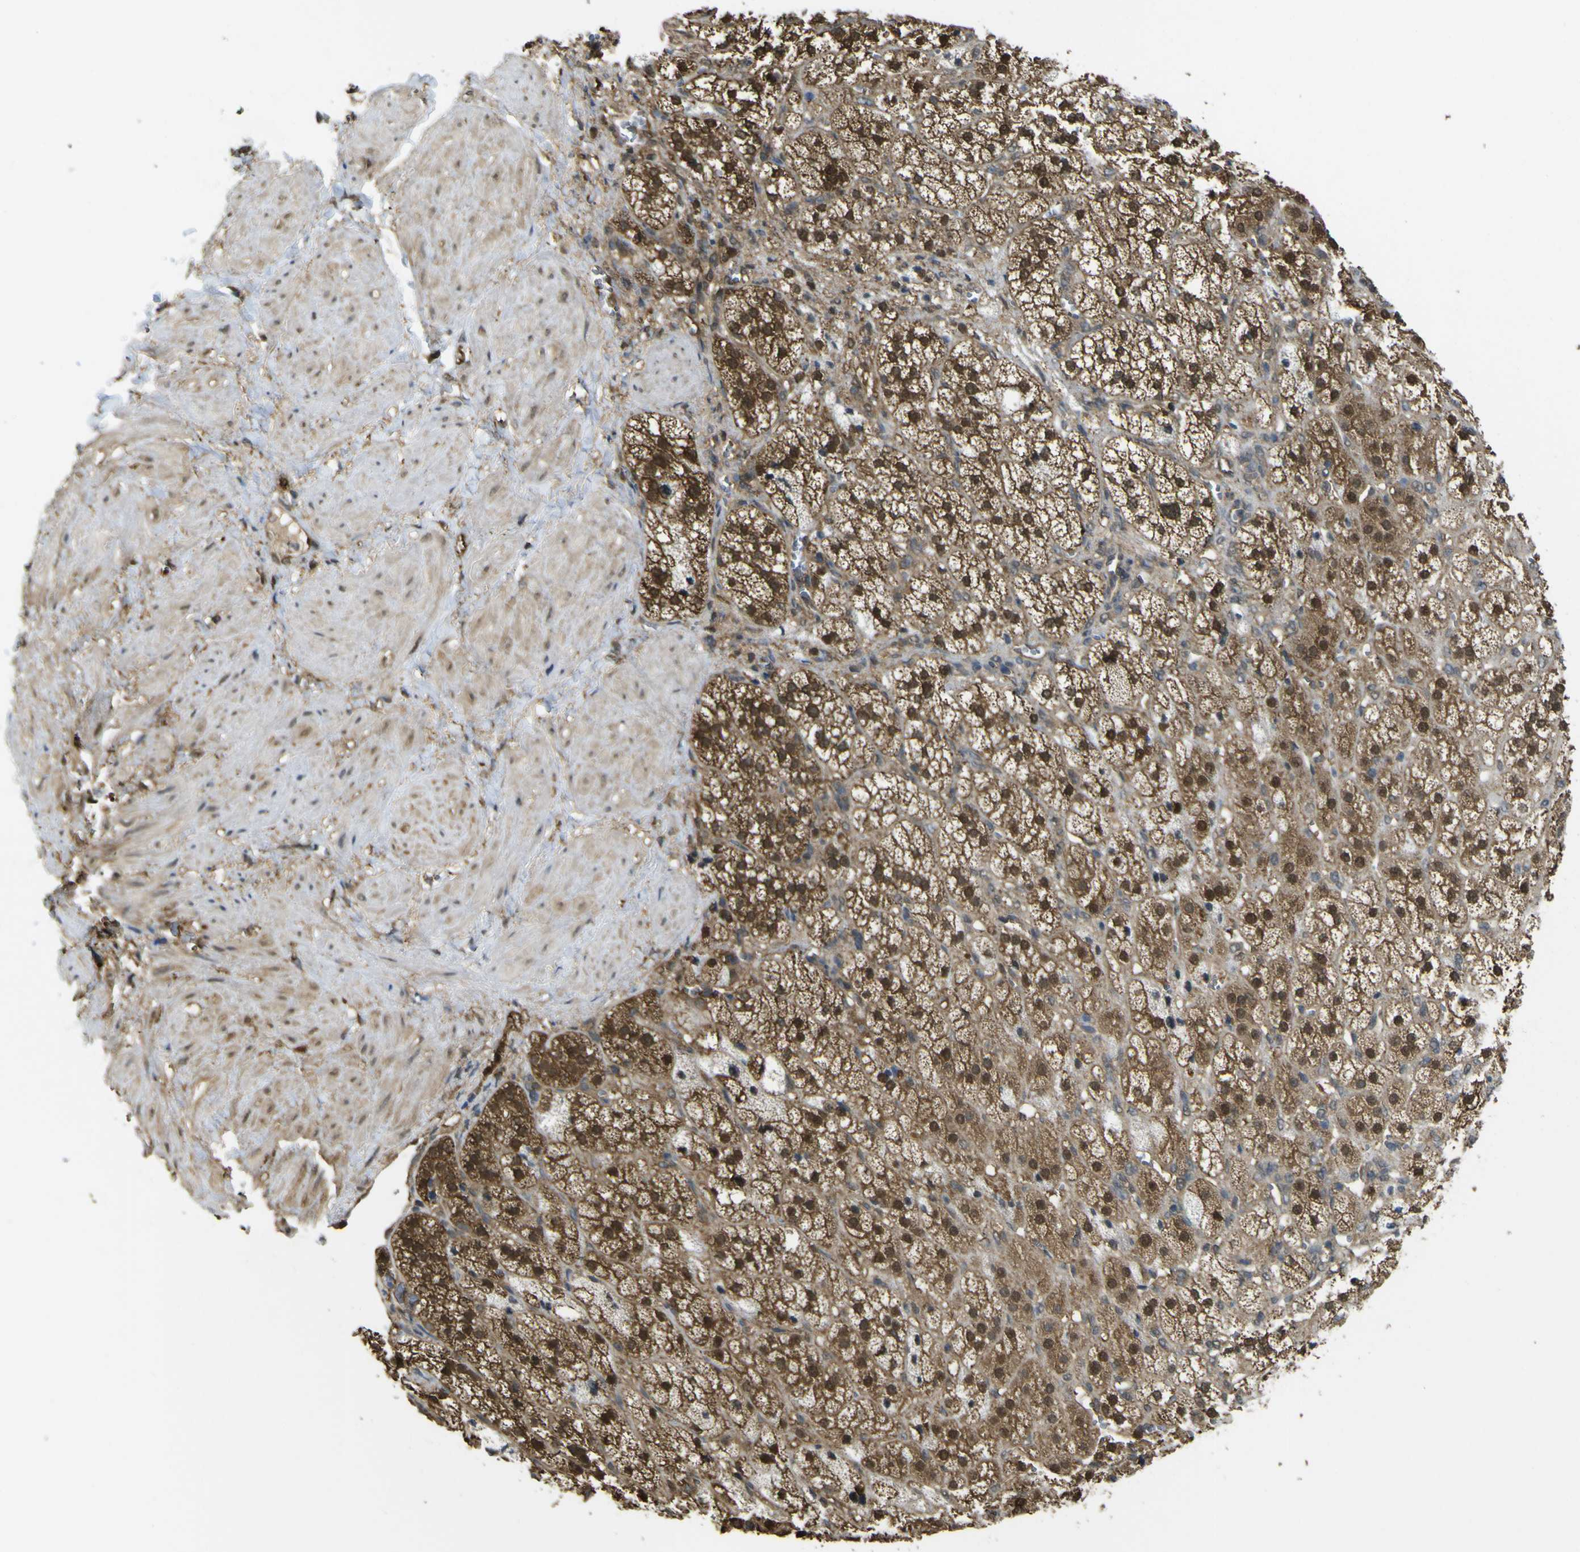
{"staining": {"intensity": "moderate", "quantity": ">75%", "location": "cytoplasmic/membranous,nuclear"}, "tissue": "adrenal gland", "cell_type": "Glandular cells", "image_type": "normal", "snomed": [{"axis": "morphology", "description": "Normal tissue, NOS"}, {"axis": "topography", "description": "Adrenal gland"}], "caption": "Approximately >75% of glandular cells in normal human adrenal gland display moderate cytoplasmic/membranous,nuclear protein positivity as visualized by brown immunohistochemical staining.", "gene": "YWHAG", "patient": {"sex": "male", "age": 56}}